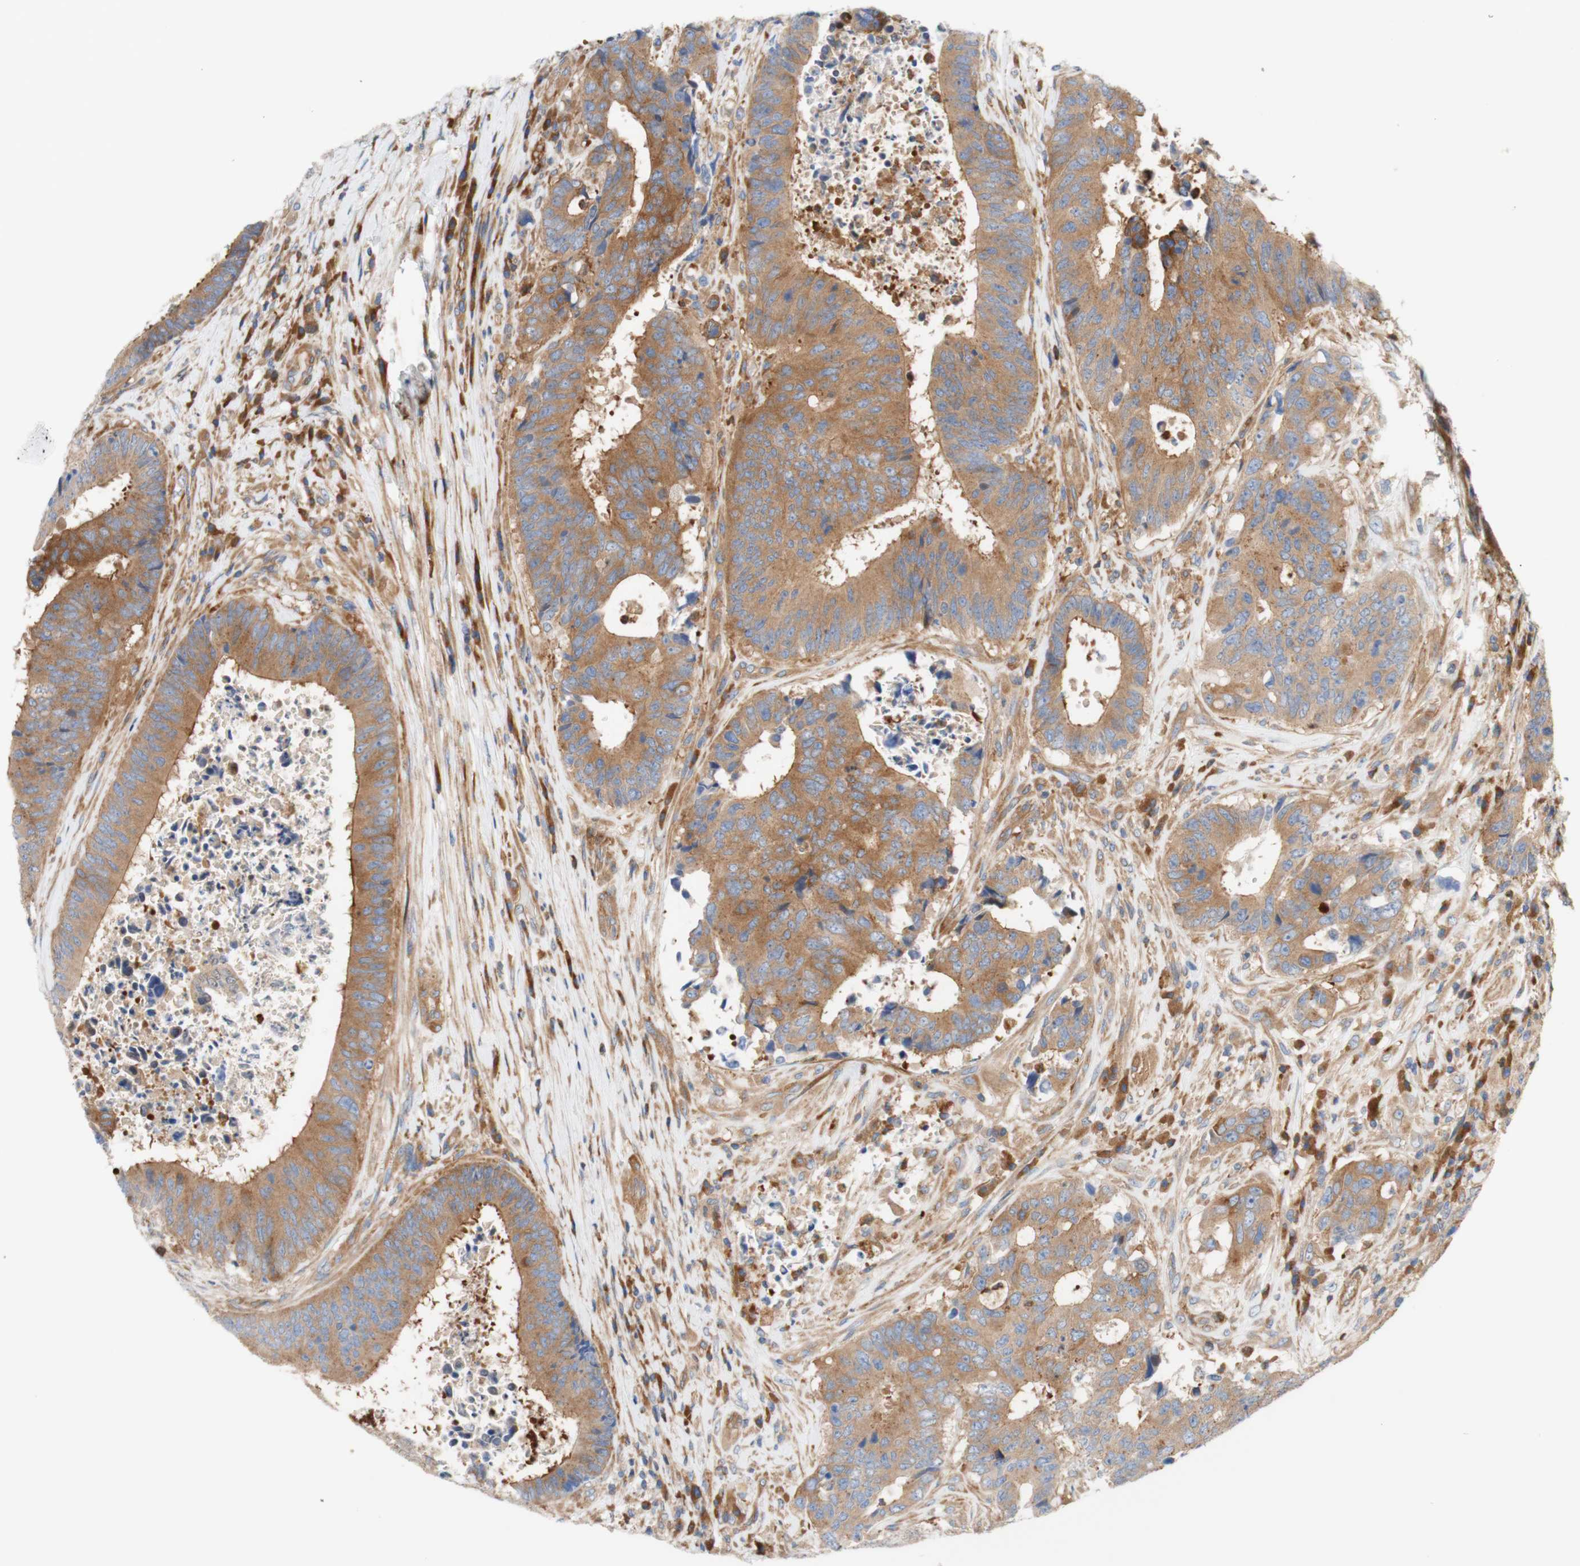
{"staining": {"intensity": "moderate", "quantity": "25%-75%", "location": "cytoplasmic/membranous"}, "tissue": "colorectal cancer", "cell_type": "Tumor cells", "image_type": "cancer", "snomed": [{"axis": "morphology", "description": "Adenocarcinoma, NOS"}, {"axis": "topography", "description": "Rectum"}], "caption": "This photomicrograph exhibits IHC staining of human adenocarcinoma (colorectal), with medium moderate cytoplasmic/membranous positivity in about 25%-75% of tumor cells.", "gene": "STOM", "patient": {"sex": "male", "age": 72}}